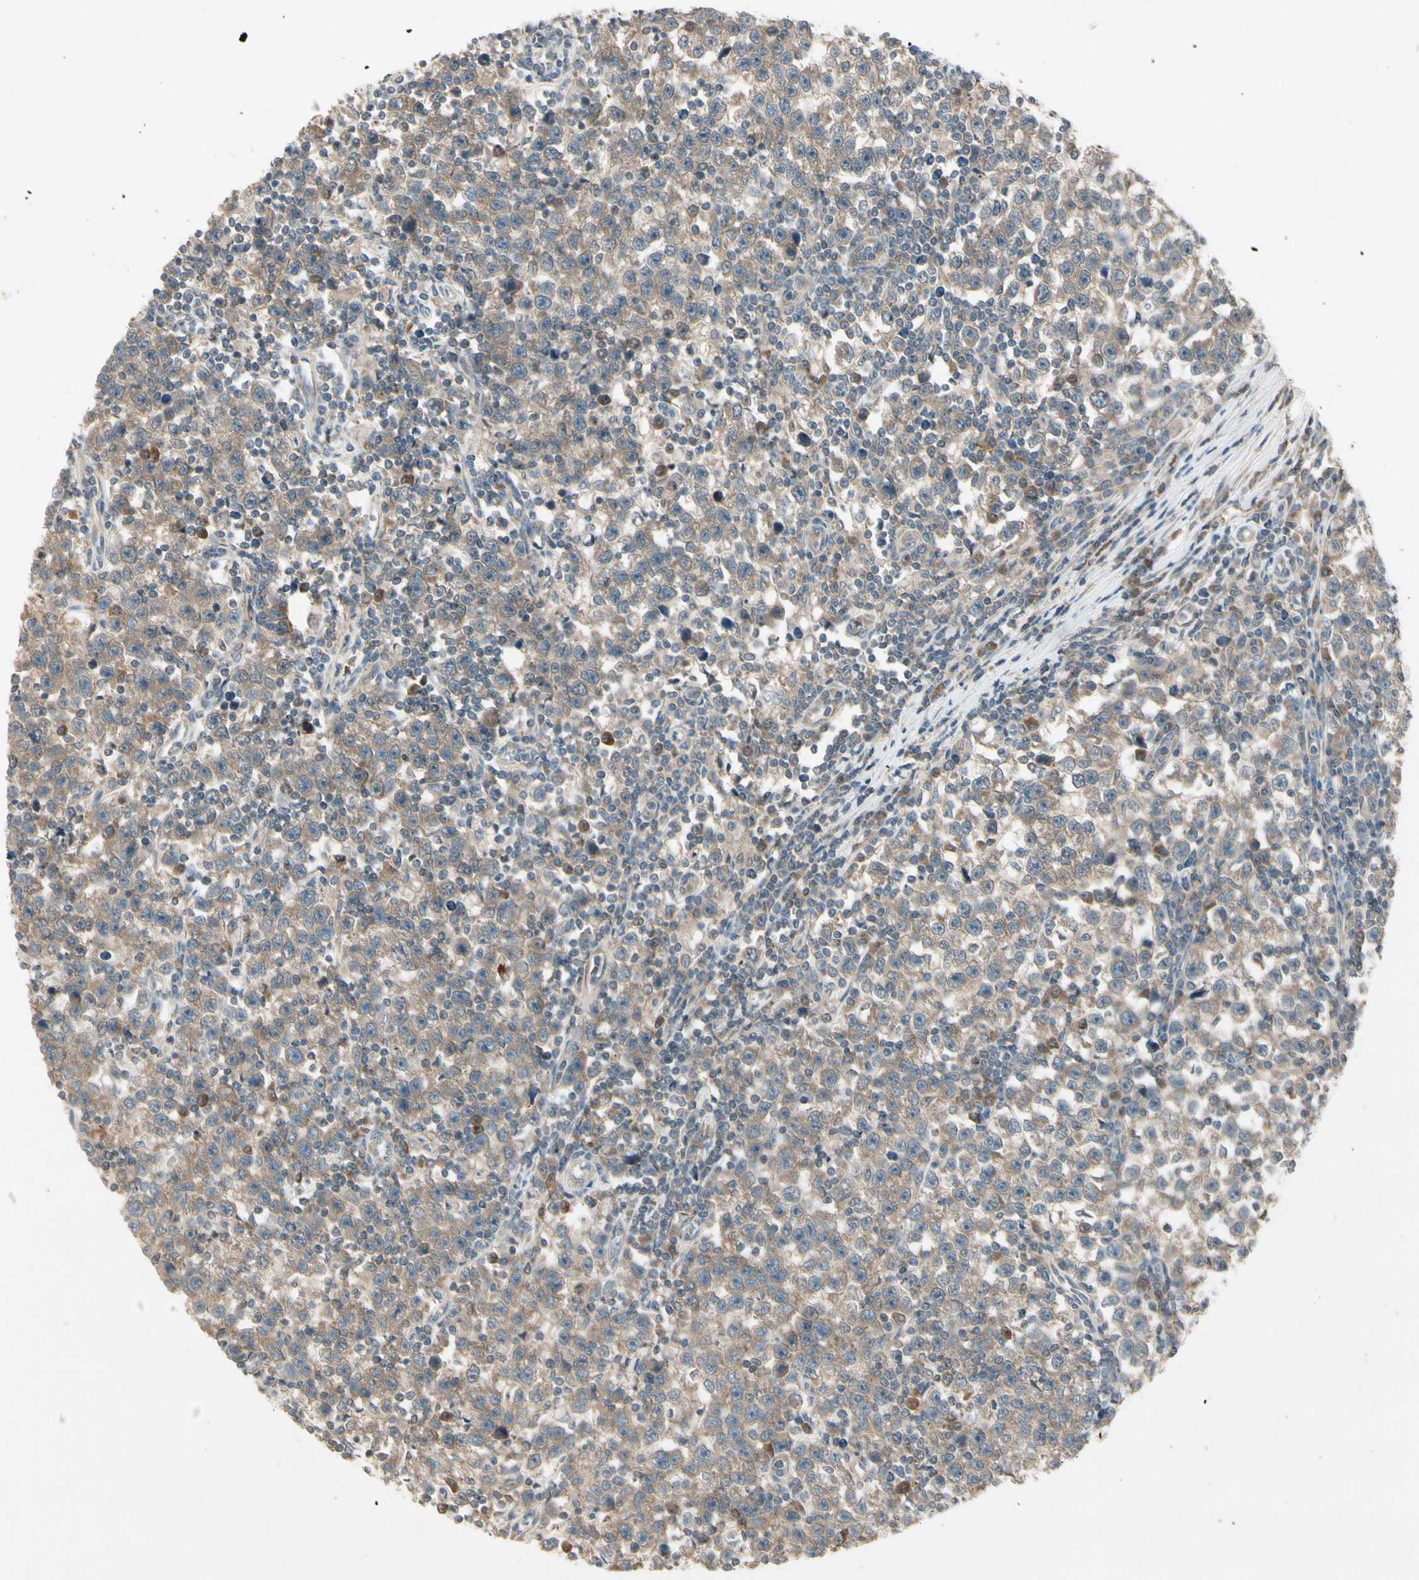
{"staining": {"intensity": "weak", "quantity": ">75%", "location": "cytoplasmic/membranous"}, "tissue": "testis cancer", "cell_type": "Tumor cells", "image_type": "cancer", "snomed": [{"axis": "morphology", "description": "Seminoma, NOS"}, {"axis": "topography", "description": "Testis"}], "caption": "The image exhibits staining of seminoma (testis), revealing weak cytoplasmic/membranous protein staining (brown color) within tumor cells. The protein of interest is shown in brown color, while the nuclei are stained blue.", "gene": "FHDC1", "patient": {"sex": "male", "age": 43}}